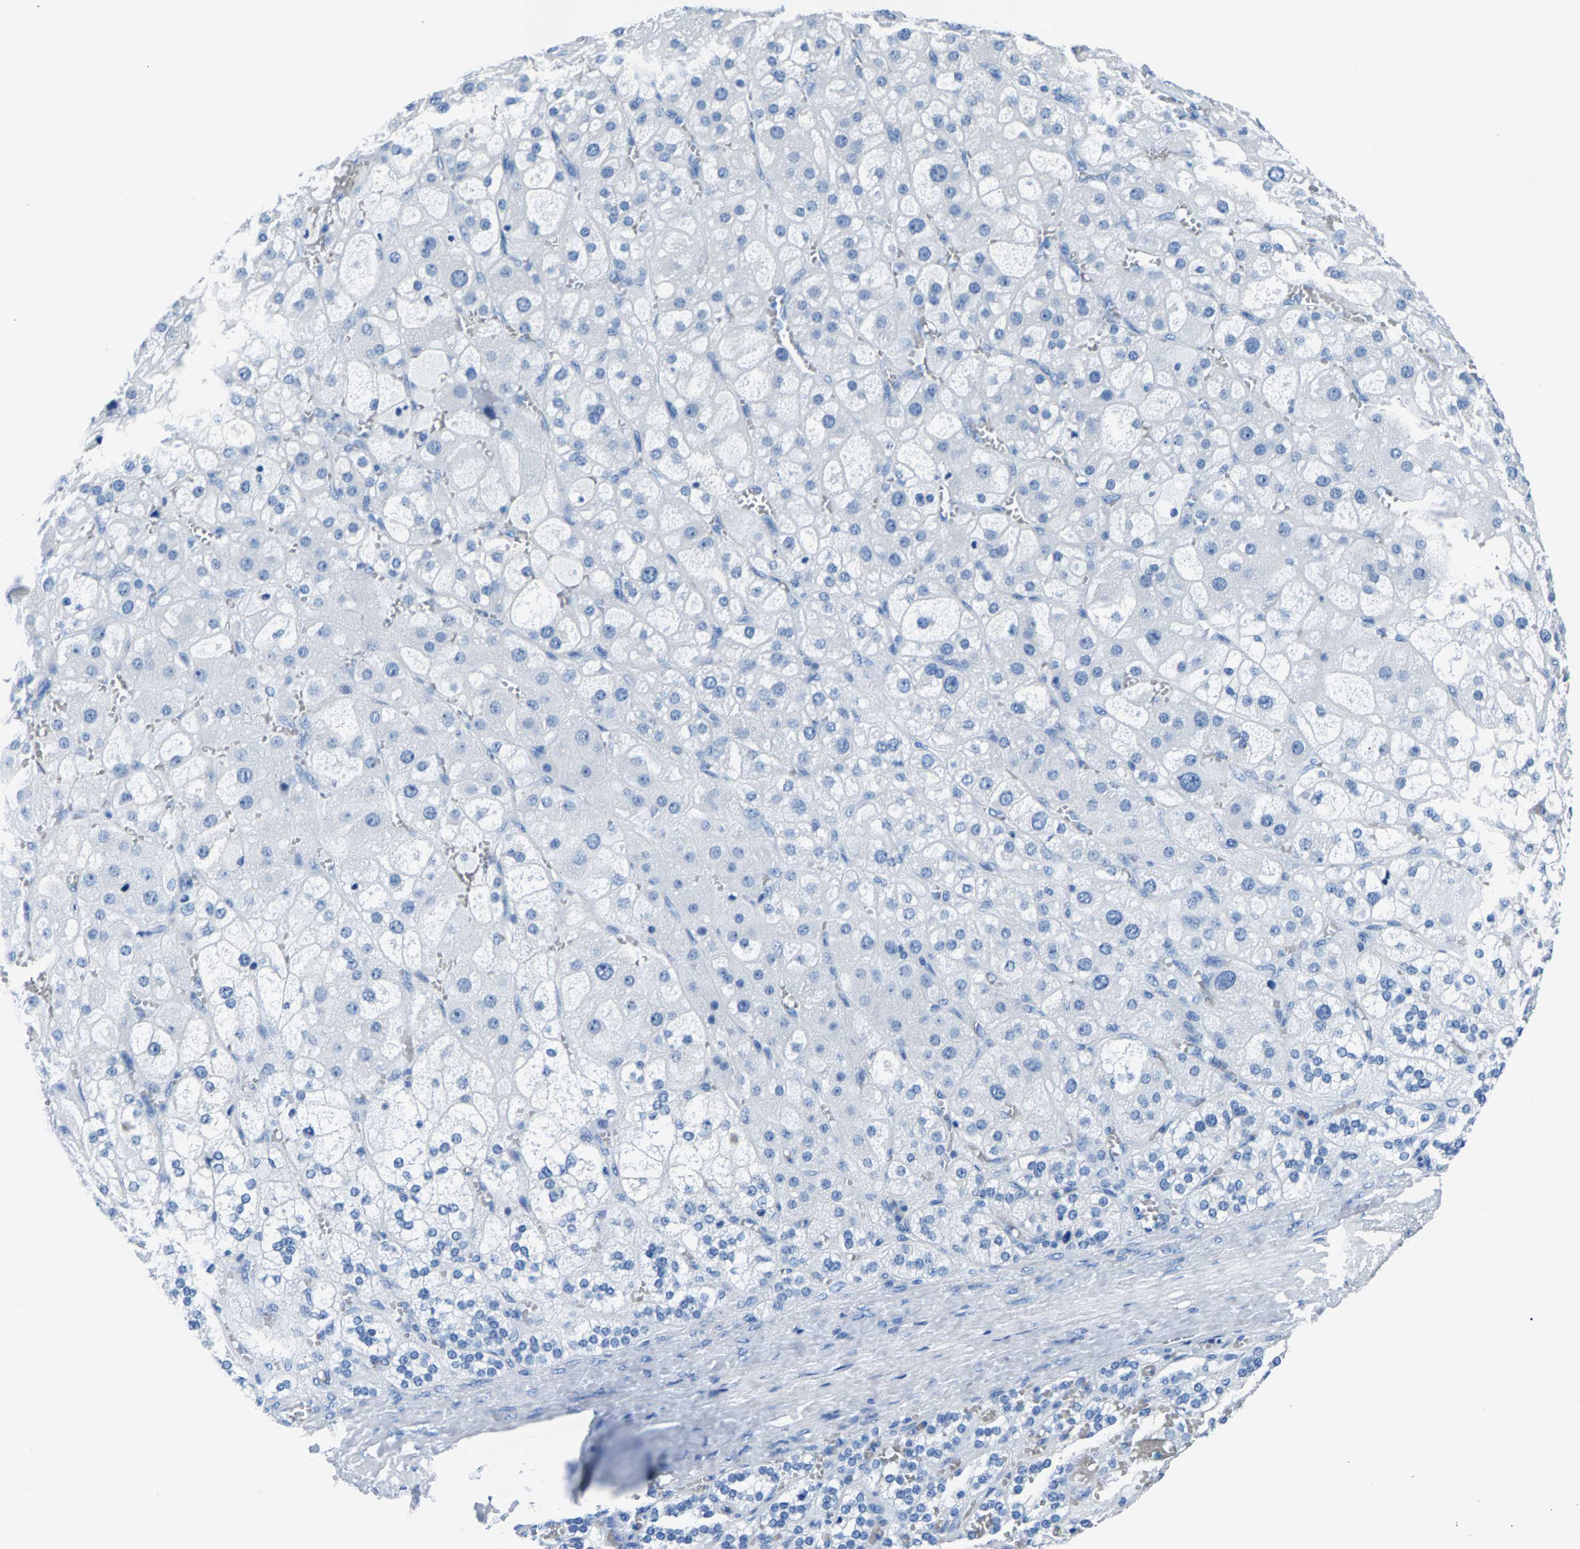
{"staining": {"intensity": "negative", "quantity": "none", "location": "none"}, "tissue": "adrenal gland", "cell_type": "Glandular cells", "image_type": "normal", "snomed": [{"axis": "morphology", "description": "Normal tissue, NOS"}, {"axis": "topography", "description": "Adrenal gland"}], "caption": "DAB immunohistochemical staining of benign adrenal gland displays no significant expression in glandular cells.", "gene": "CPS1", "patient": {"sex": "female", "age": 47}}